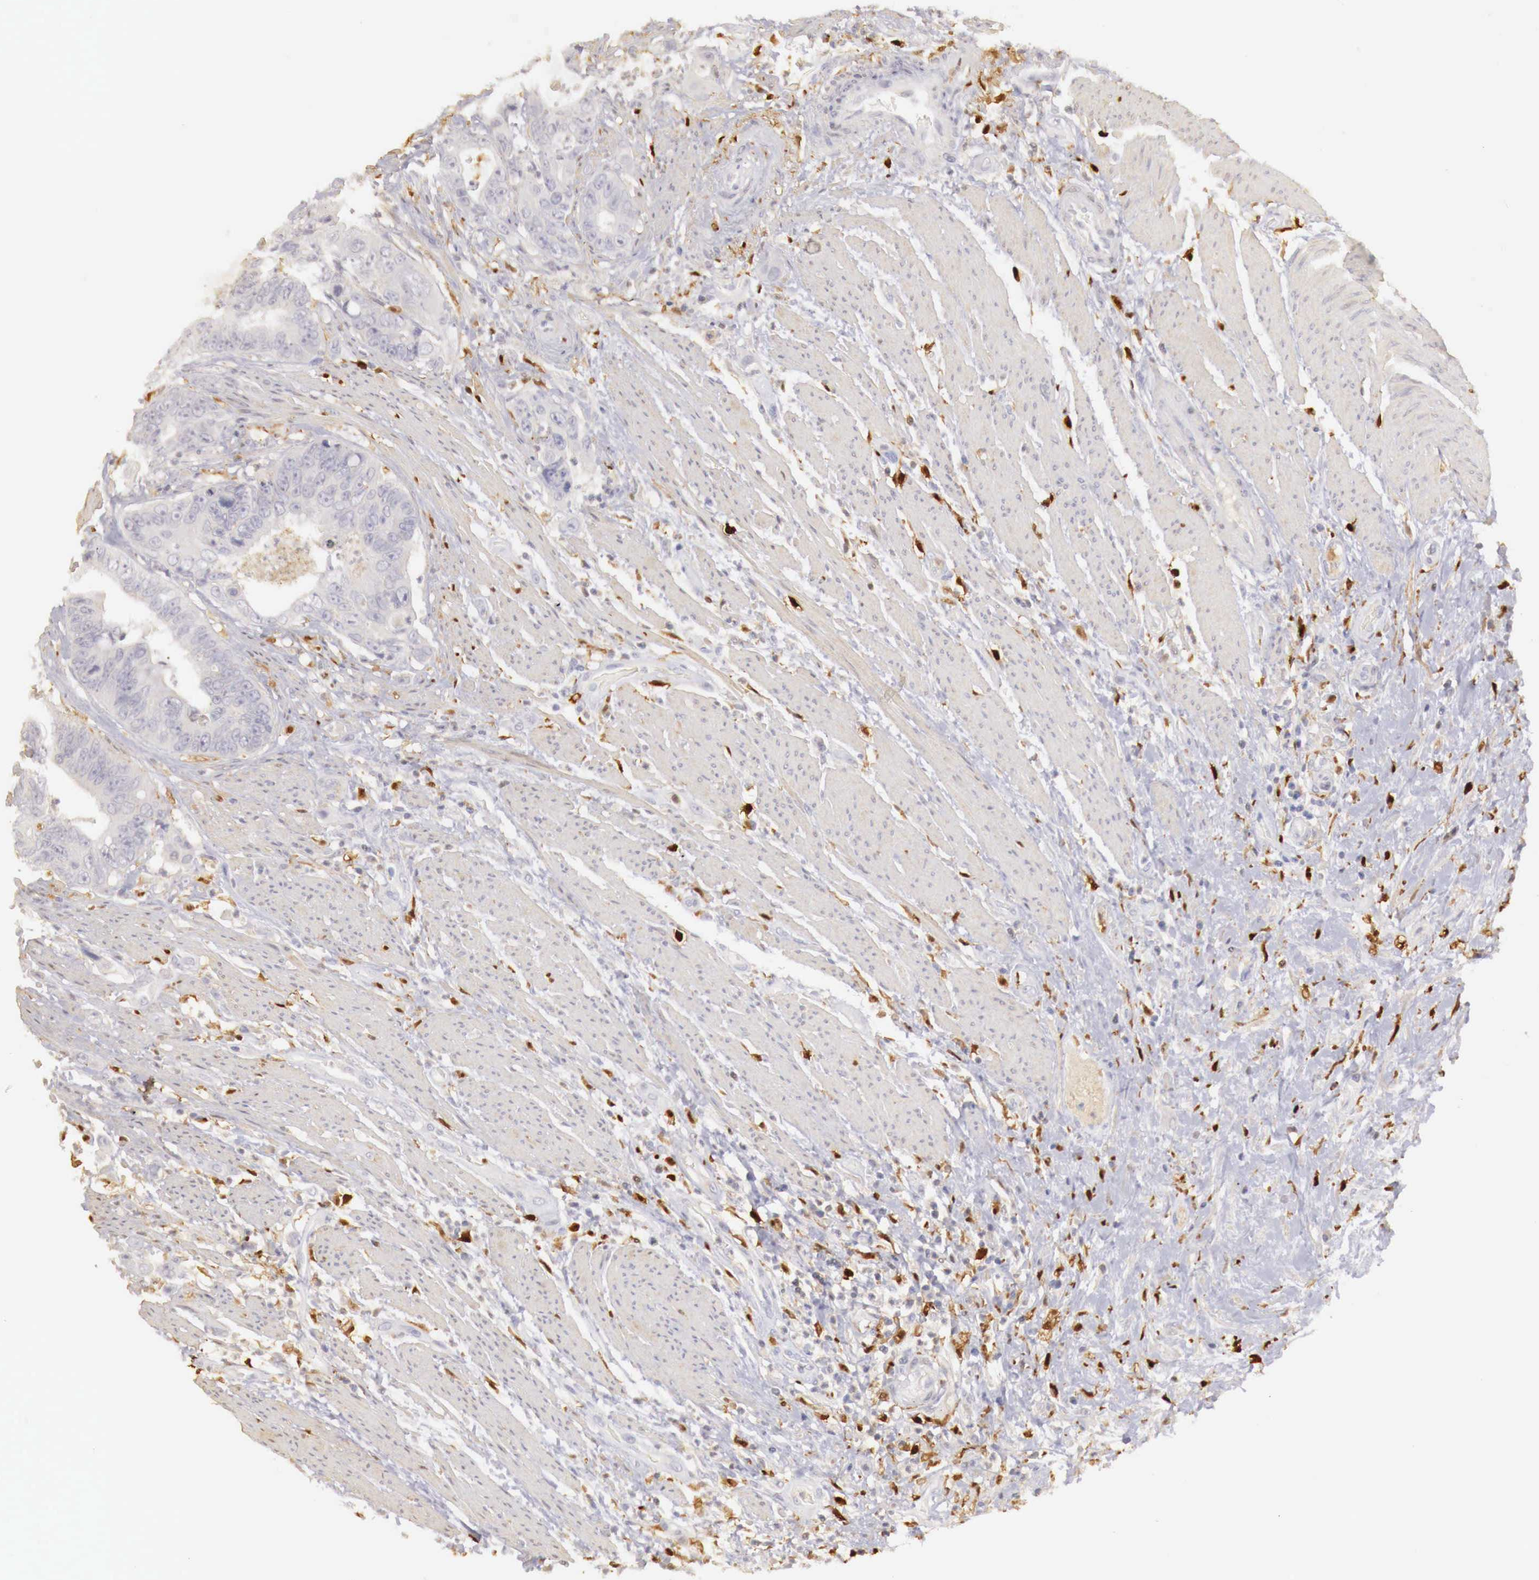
{"staining": {"intensity": "negative", "quantity": "none", "location": "none"}, "tissue": "colorectal cancer", "cell_type": "Tumor cells", "image_type": "cancer", "snomed": [{"axis": "morphology", "description": "Adenocarcinoma, NOS"}, {"axis": "topography", "description": "Rectum"}], "caption": "Tumor cells are negative for brown protein staining in adenocarcinoma (colorectal). (Brightfield microscopy of DAB (3,3'-diaminobenzidine) IHC at high magnification).", "gene": "RENBP", "patient": {"sex": "female", "age": 65}}